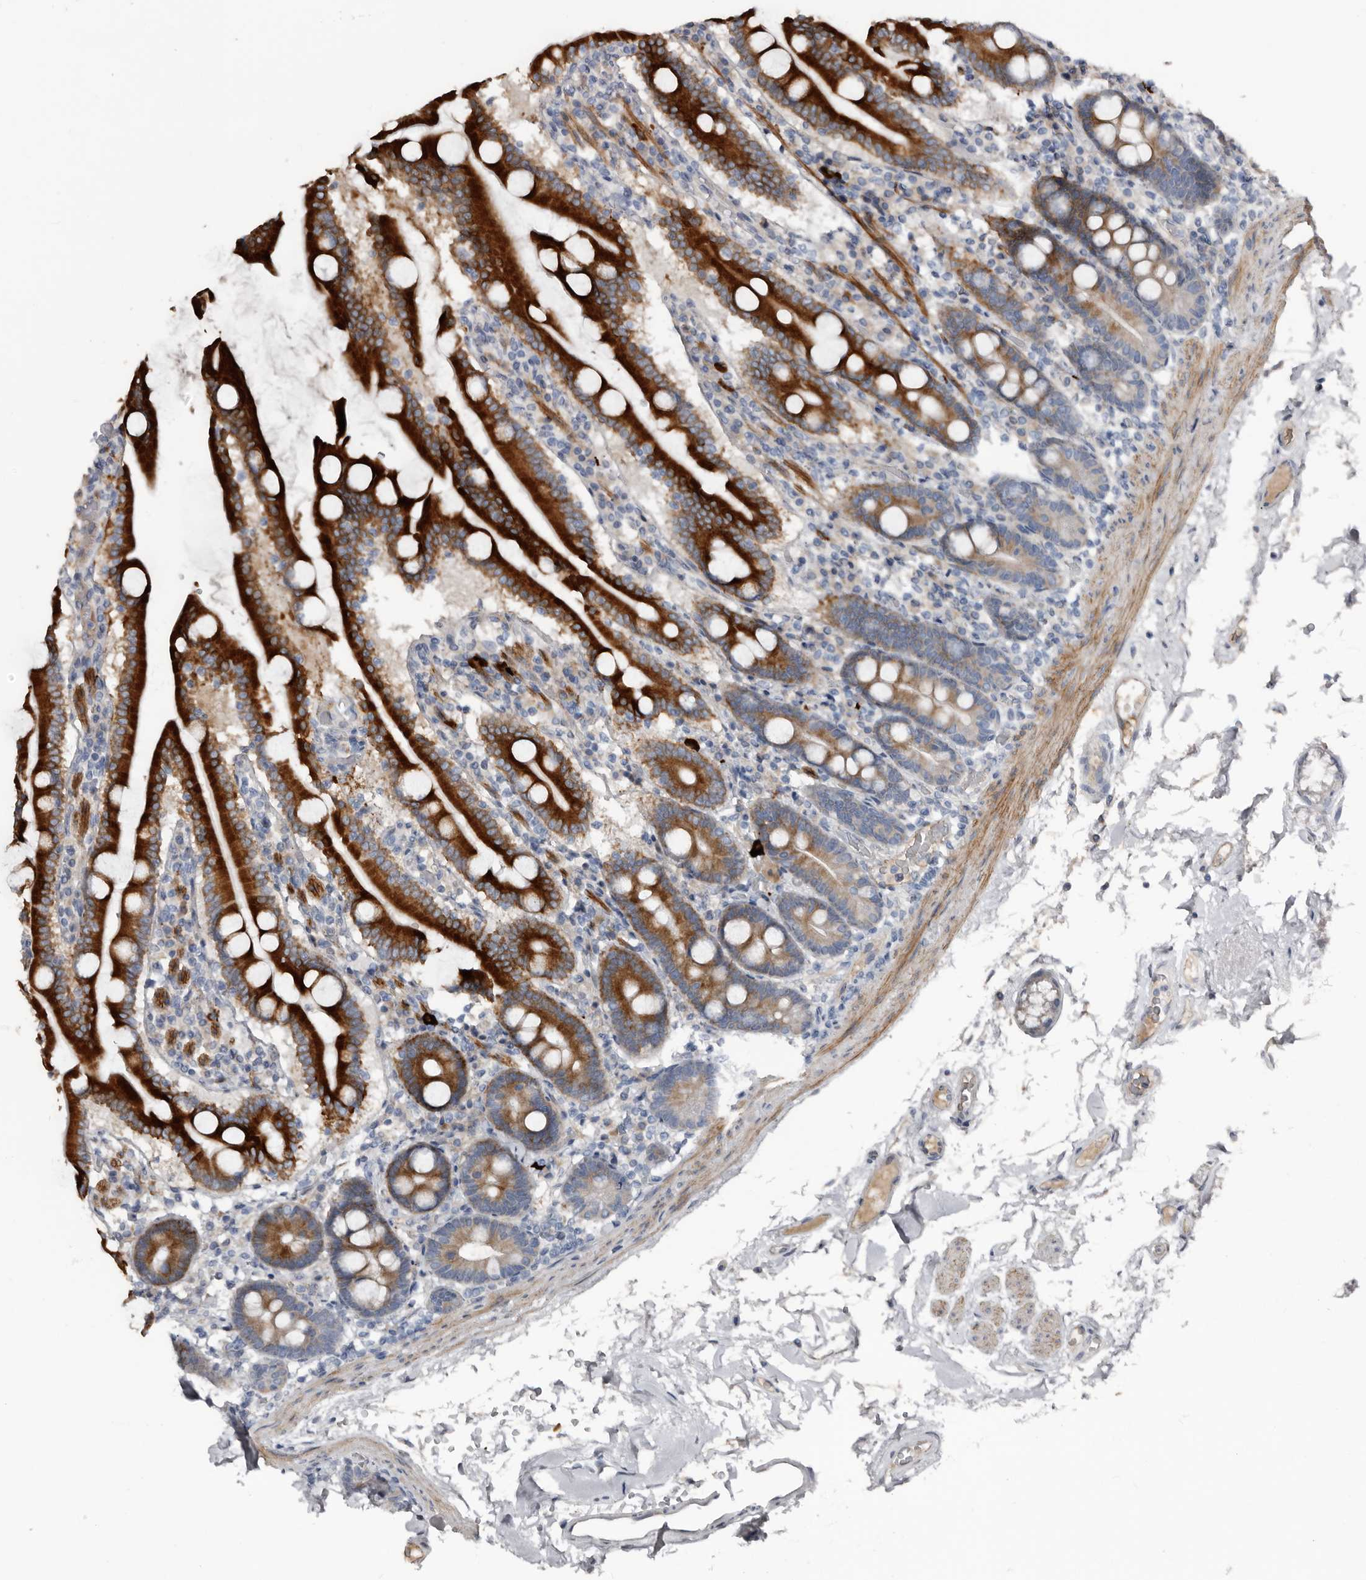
{"staining": {"intensity": "strong", "quantity": ">75%", "location": "cytoplasmic/membranous"}, "tissue": "duodenum", "cell_type": "Glandular cells", "image_type": "normal", "snomed": [{"axis": "morphology", "description": "Normal tissue, NOS"}, {"axis": "topography", "description": "Duodenum"}], "caption": "Protein staining of unremarkable duodenum shows strong cytoplasmic/membranous positivity in about >75% of glandular cells.", "gene": "ZNF114", "patient": {"sex": "male", "age": 55}}